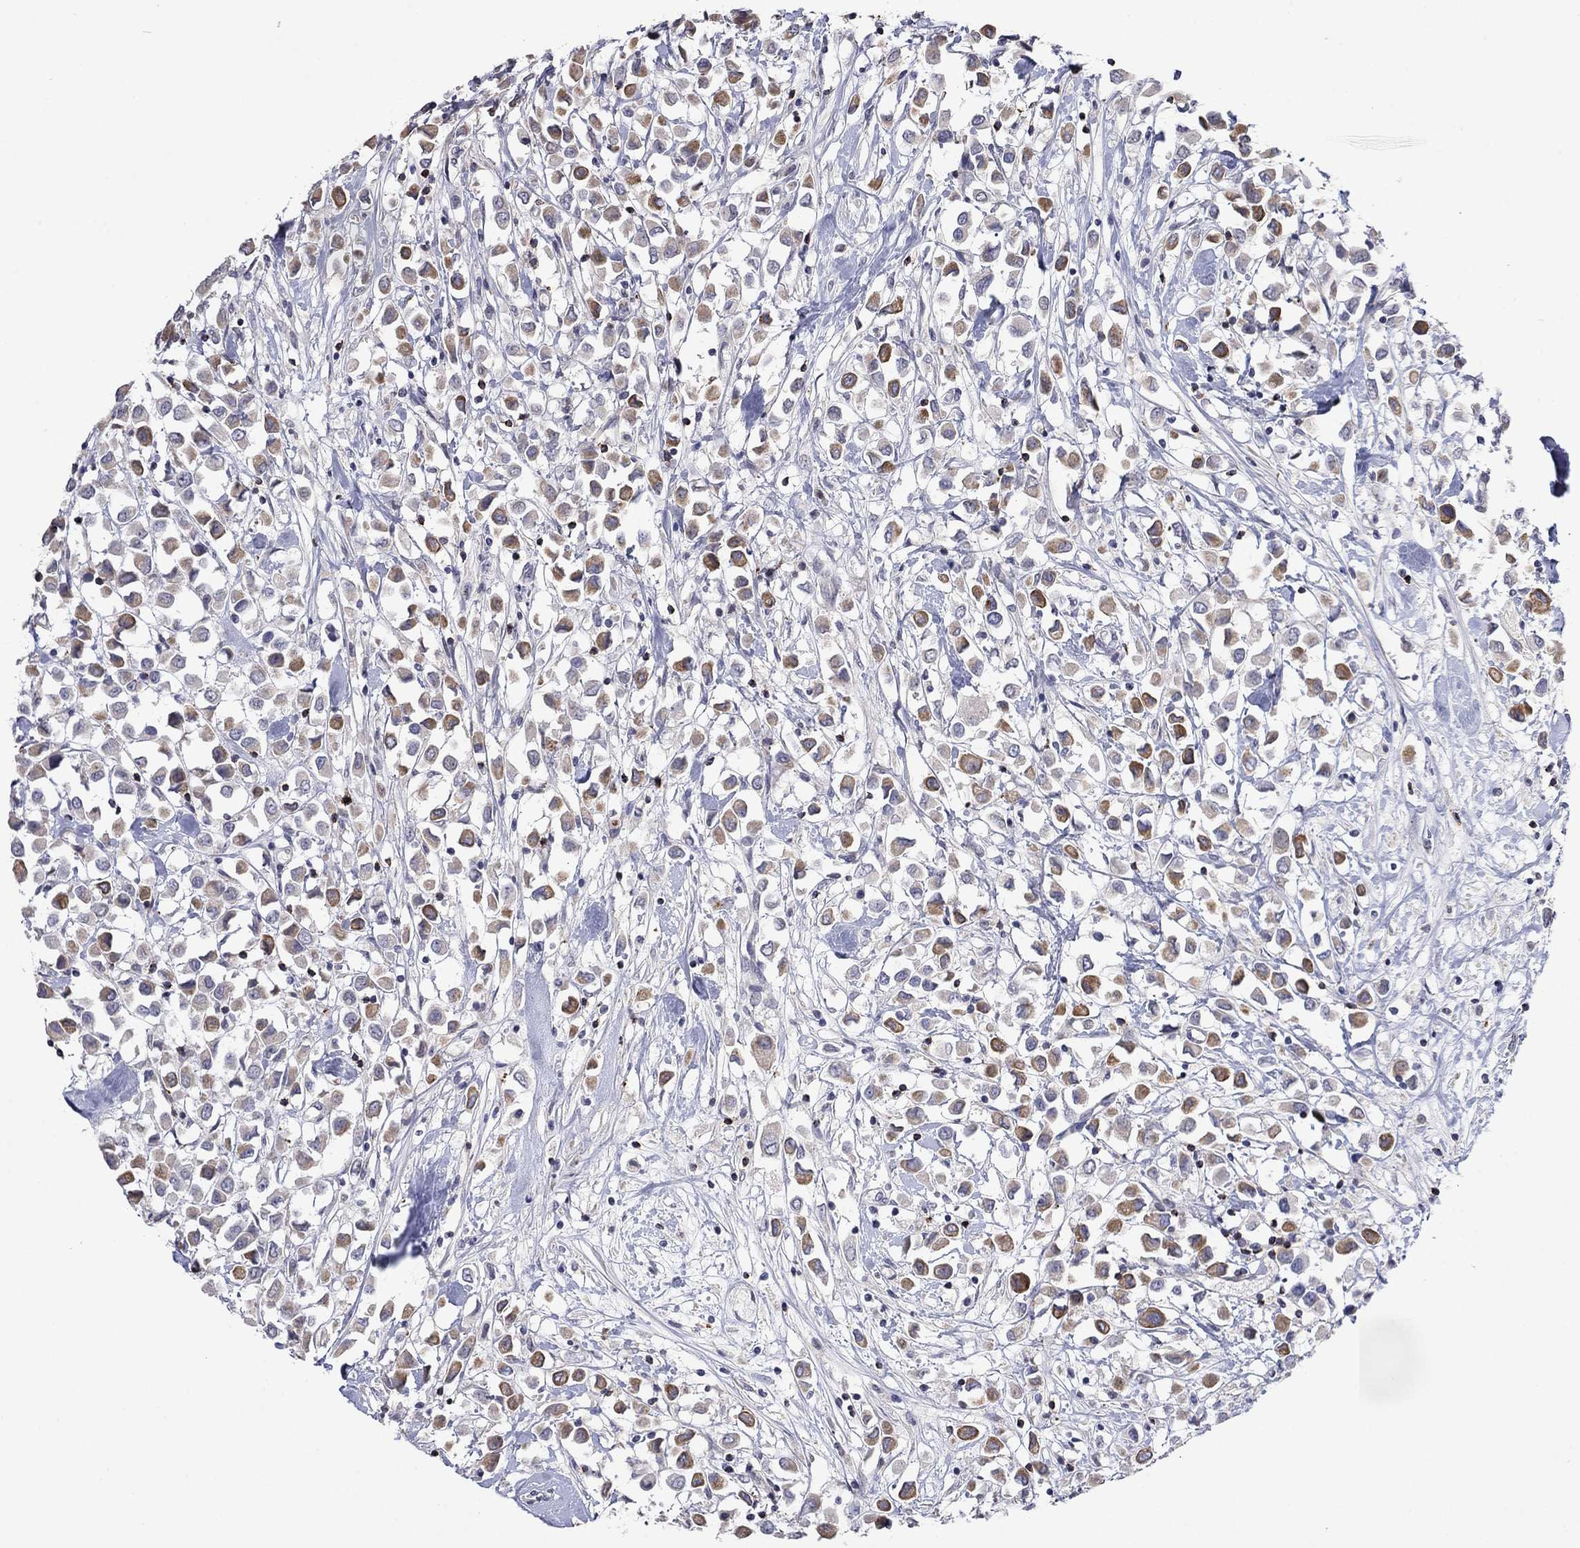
{"staining": {"intensity": "moderate", "quantity": "25%-75%", "location": "cytoplasmic/membranous"}, "tissue": "breast cancer", "cell_type": "Tumor cells", "image_type": "cancer", "snomed": [{"axis": "morphology", "description": "Duct carcinoma"}, {"axis": "topography", "description": "Breast"}], "caption": "A high-resolution histopathology image shows immunohistochemistry staining of breast cancer, which reveals moderate cytoplasmic/membranous positivity in about 25%-75% of tumor cells. (IHC, brightfield microscopy, high magnification).", "gene": "CCL5", "patient": {"sex": "female", "age": 61}}